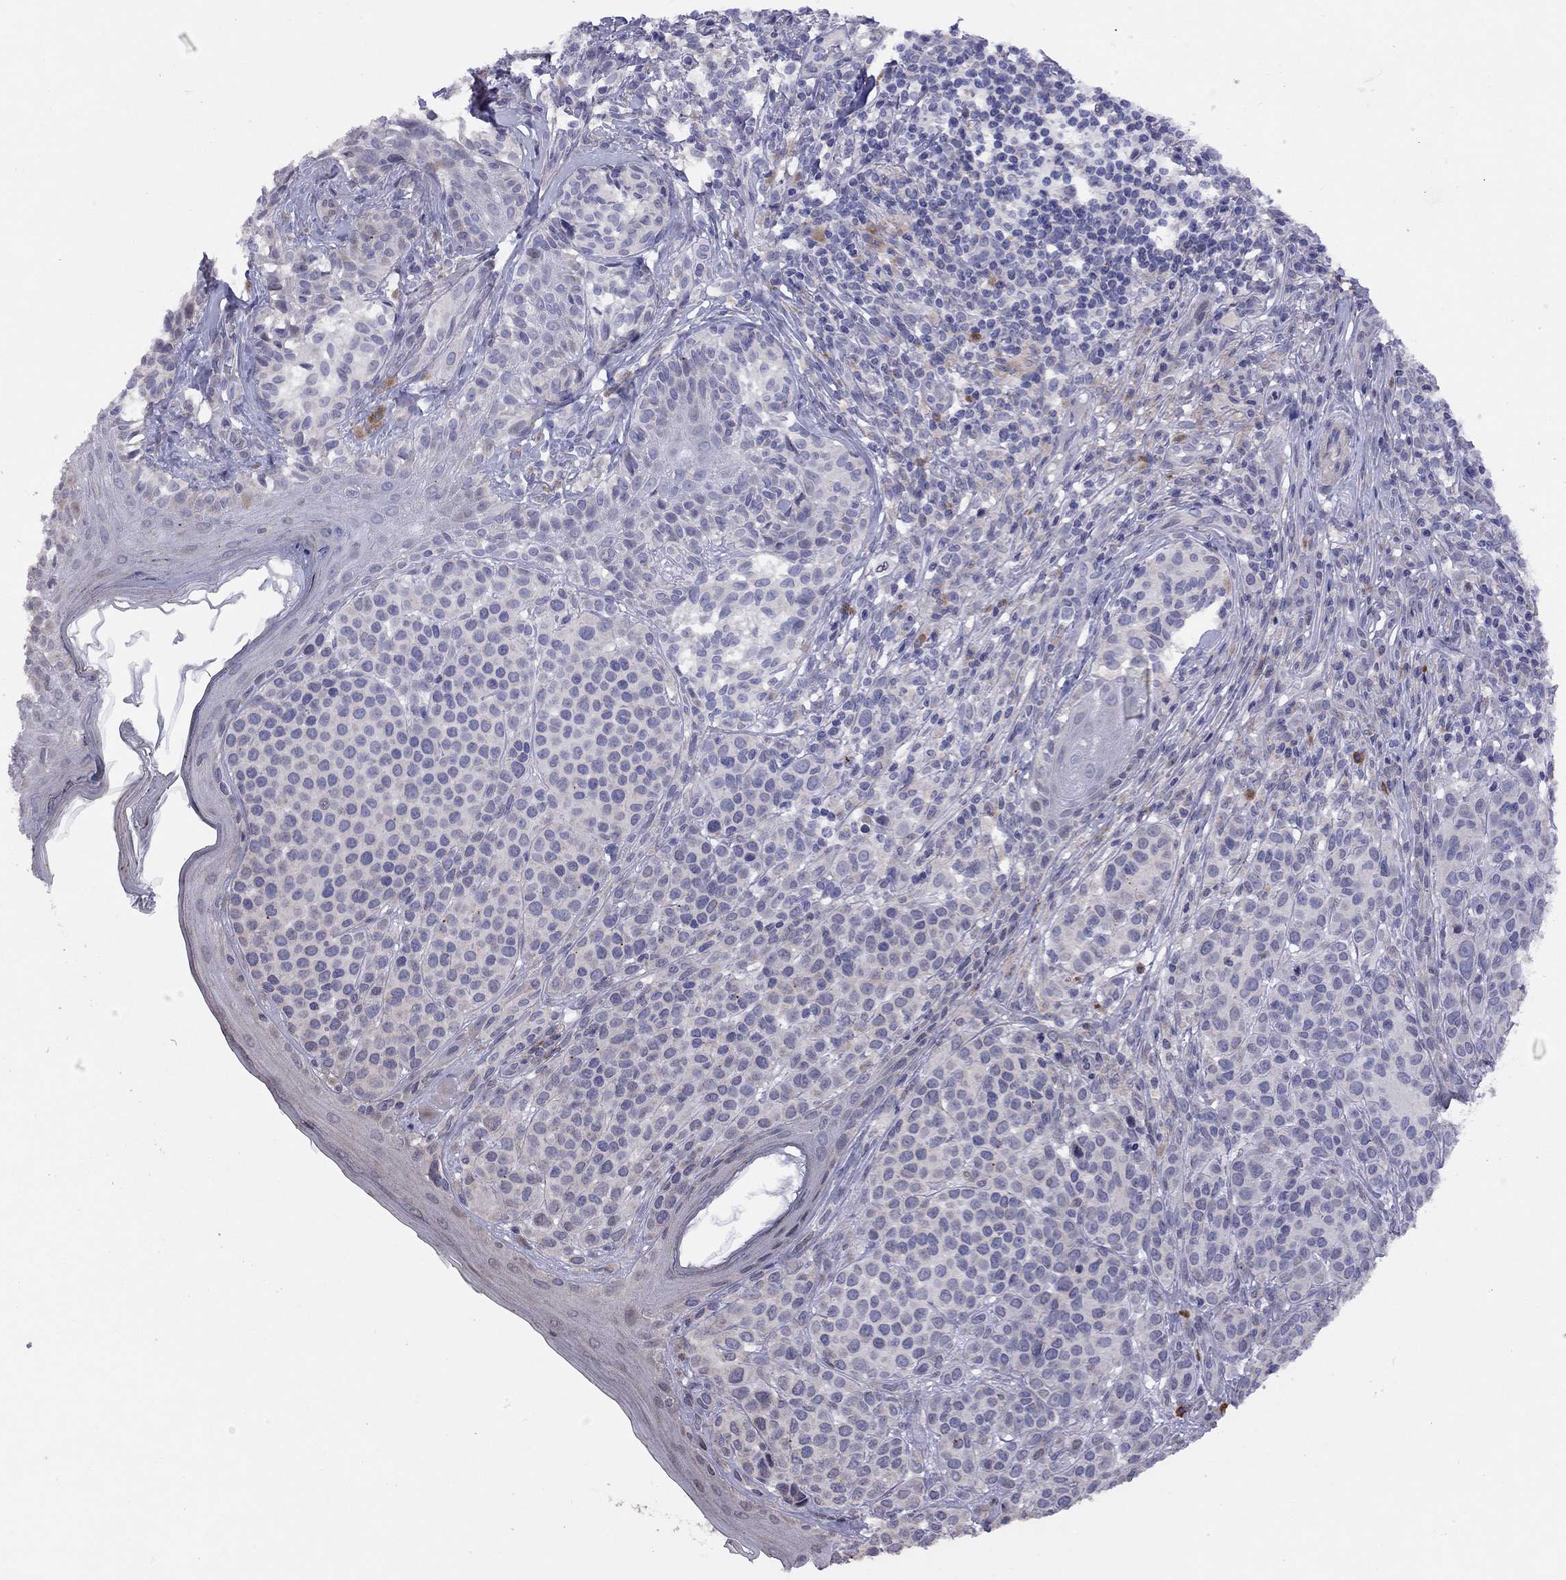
{"staining": {"intensity": "negative", "quantity": "none", "location": "none"}, "tissue": "melanoma", "cell_type": "Tumor cells", "image_type": "cancer", "snomed": [{"axis": "morphology", "description": "Malignant melanoma, NOS"}, {"axis": "topography", "description": "Skin"}], "caption": "IHC of melanoma shows no positivity in tumor cells.", "gene": "SYTL2", "patient": {"sex": "male", "age": 79}}